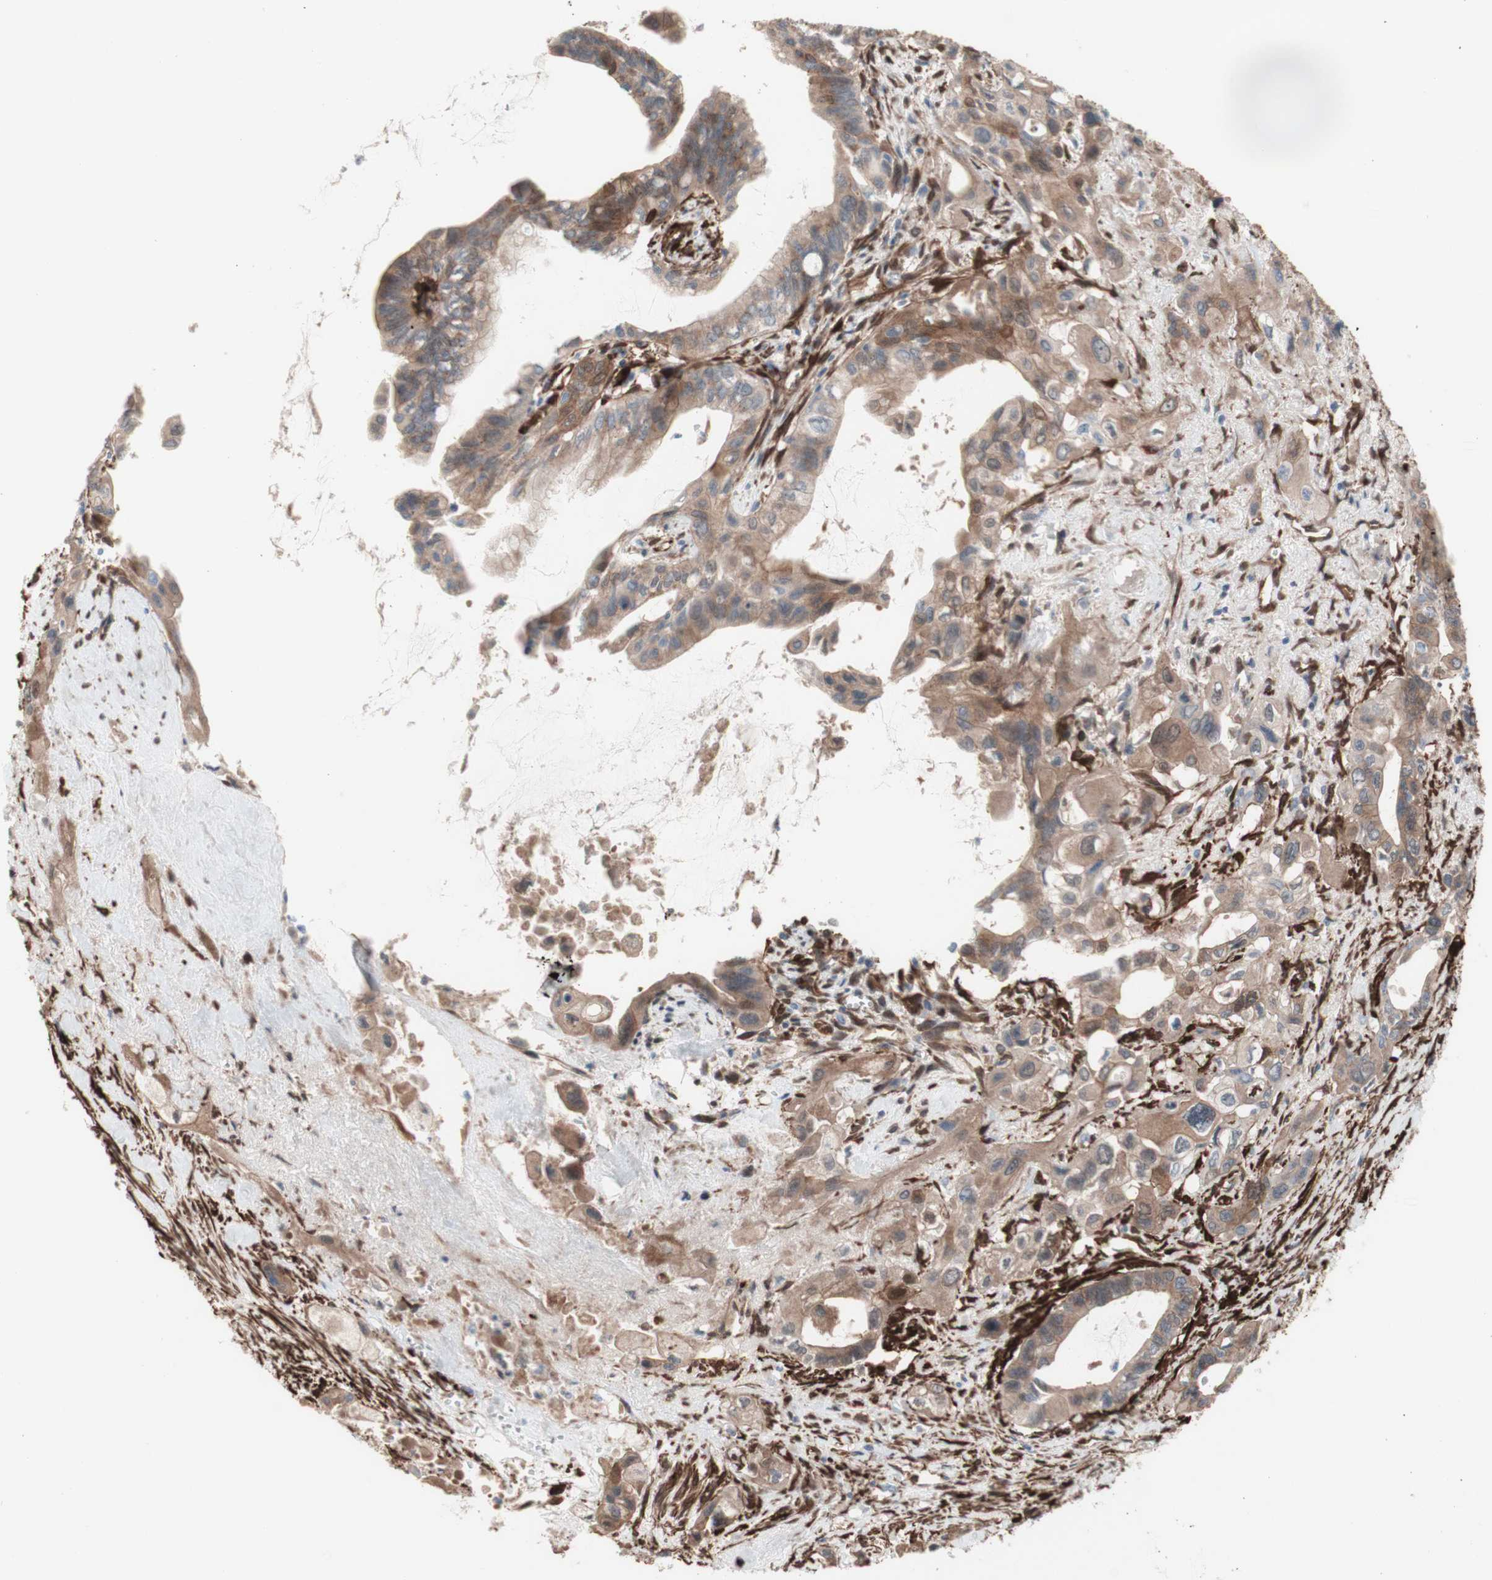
{"staining": {"intensity": "moderate", "quantity": ">75%", "location": "cytoplasmic/membranous"}, "tissue": "pancreatic cancer", "cell_type": "Tumor cells", "image_type": "cancer", "snomed": [{"axis": "morphology", "description": "Adenocarcinoma, NOS"}, {"axis": "topography", "description": "Pancreas"}], "caption": "Immunohistochemical staining of human adenocarcinoma (pancreatic) reveals medium levels of moderate cytoplasmic/membranous positivity in approximately >75% of tumor cells.", "gene": "CNN3", "patient": {"sex": "male", "age": 73}}